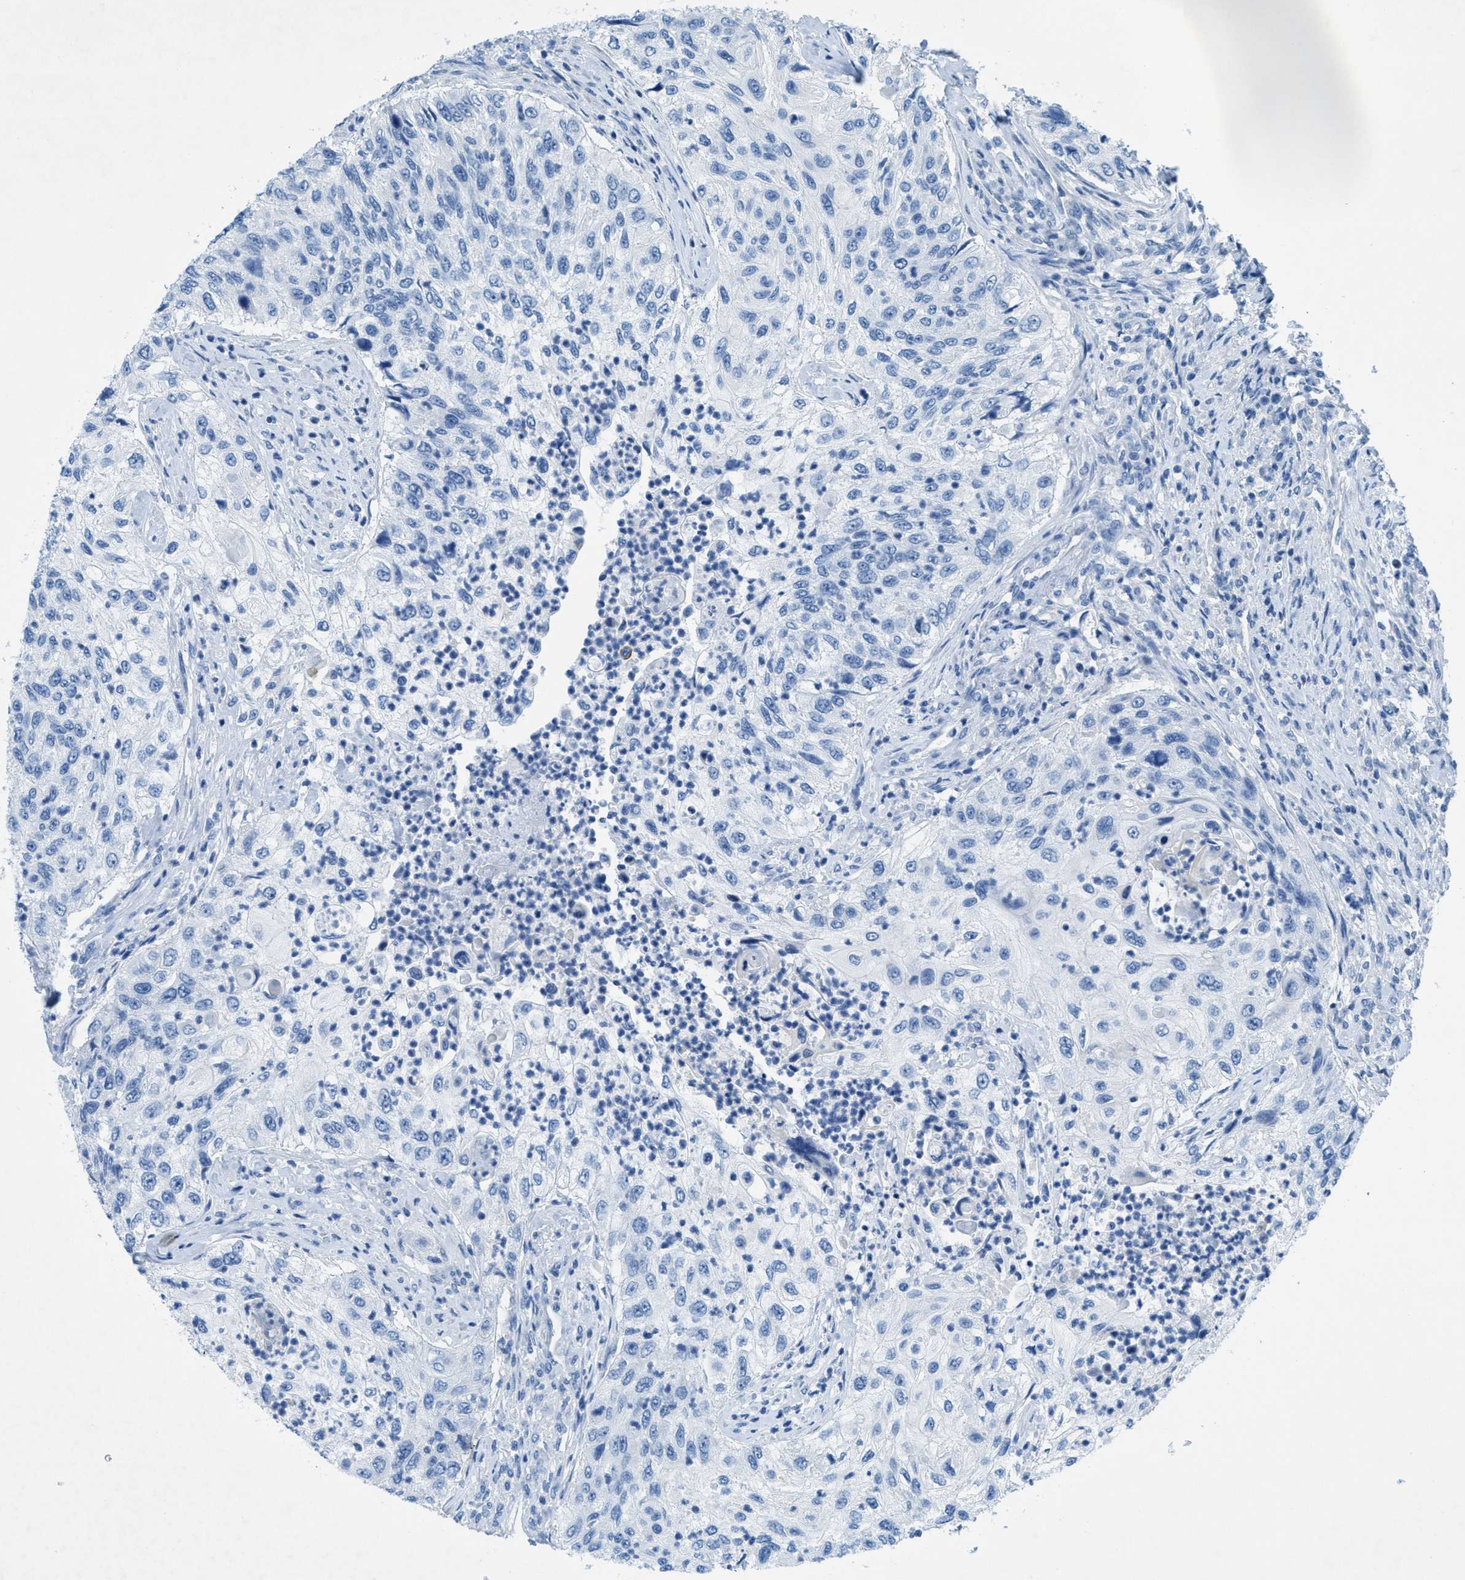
{"staining": {"intensity": "negative", "quantity": "none", "location": "none"}, "tissue": "urothelial cancer", "cell_type": "Tumor cells", "image_type": "cancer", "snomed": [{"axis": "morphology", "description": "Urothelial carcinoma, High grade"}, {"axis": "topography", "description": "Urinary bladder"}], "caption": "DAB immunohistochemical staining of urothelial cancer demonstrates no significant positivity in tumor cells.", "gene": "GALNT17", "patient": {"sex": "female", "age": 60}}